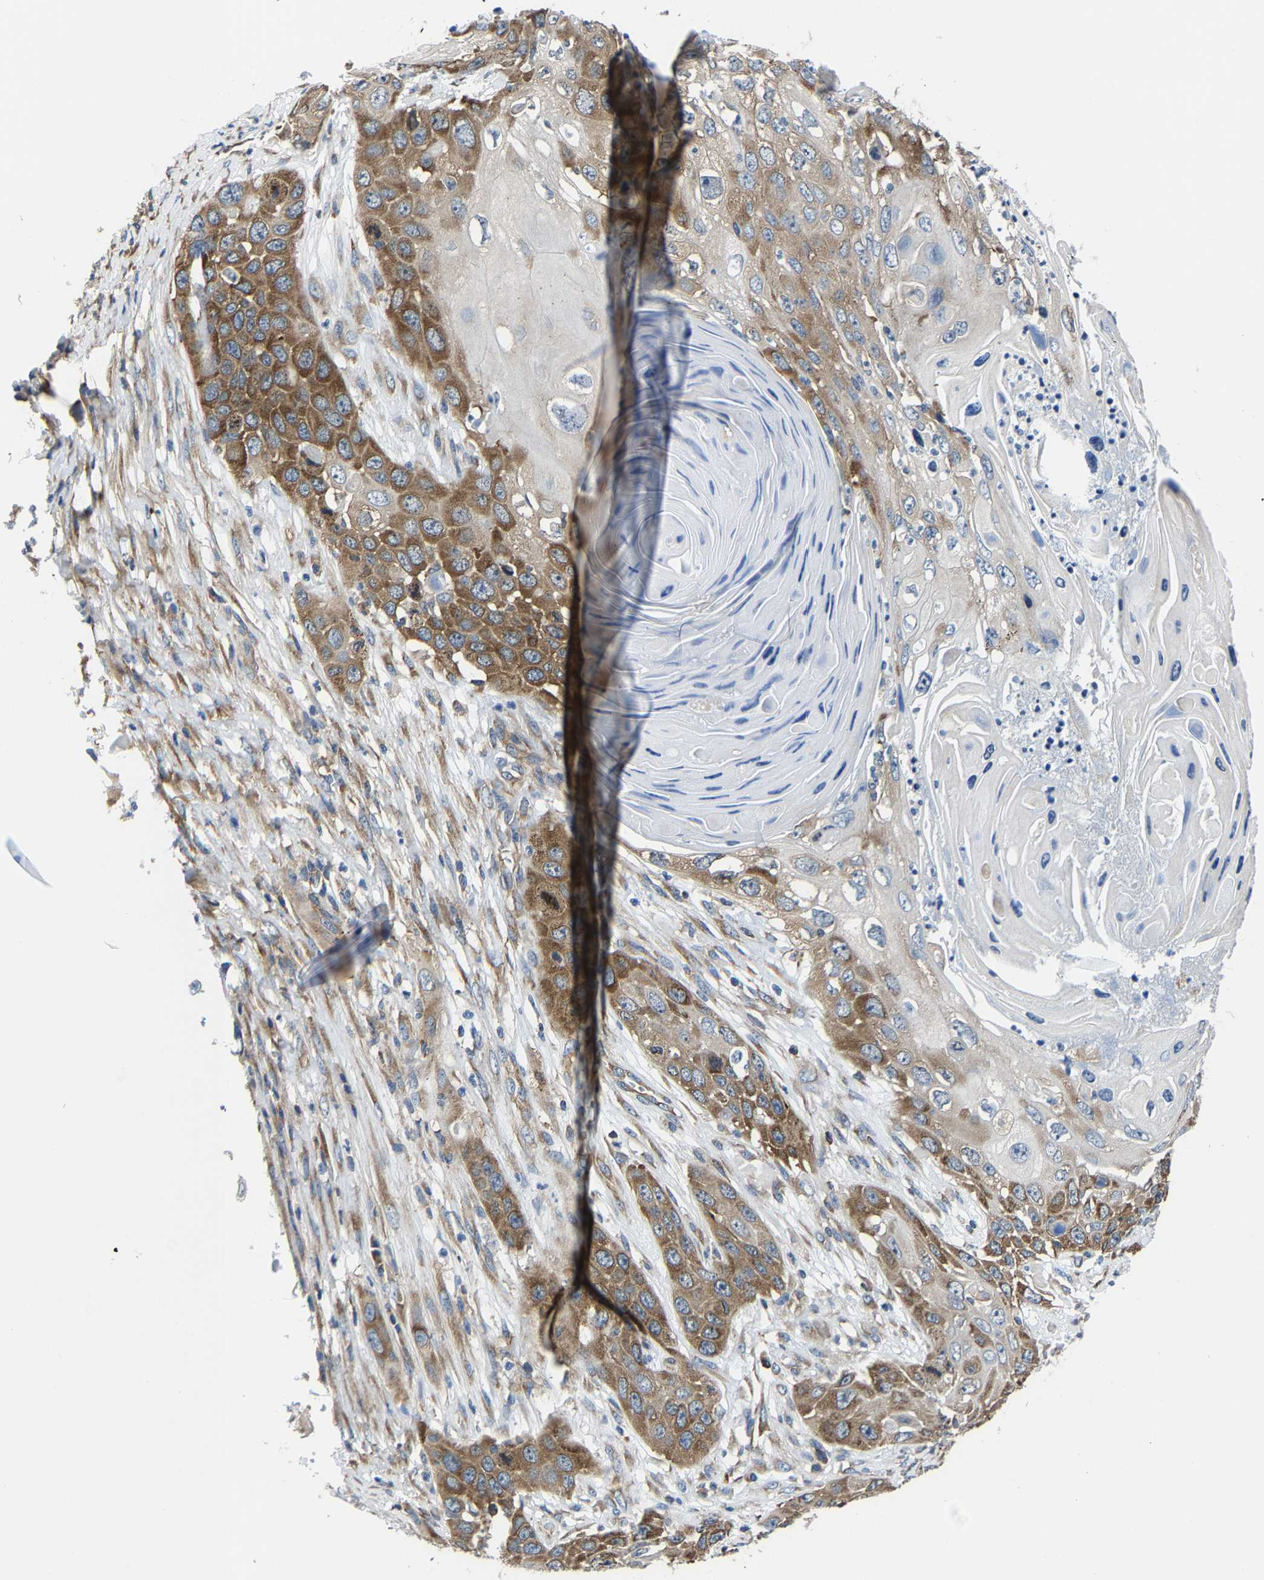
{"staining": {"intensity": "moderate", "quantity": ">75%", "location": "cytoplasmic/membranous"}, "tissue": "skin cancer", "cell_type": "Tumor cells", "image_type": "cancer", "snomed": [{"axis": "morphology", "description": "Squamous cell carcinoma, NOS"}, {"axis": "topography", "description": "Skin"}], "caption": "Brown immunohistochemical staining in skin squamous cell carcinoma reveals moderate cytoplasmic/membranous staining in approximately >75% of tumor cells.", "gene": "G3BP2", "patient": {"sex": "male", "age": 55}}